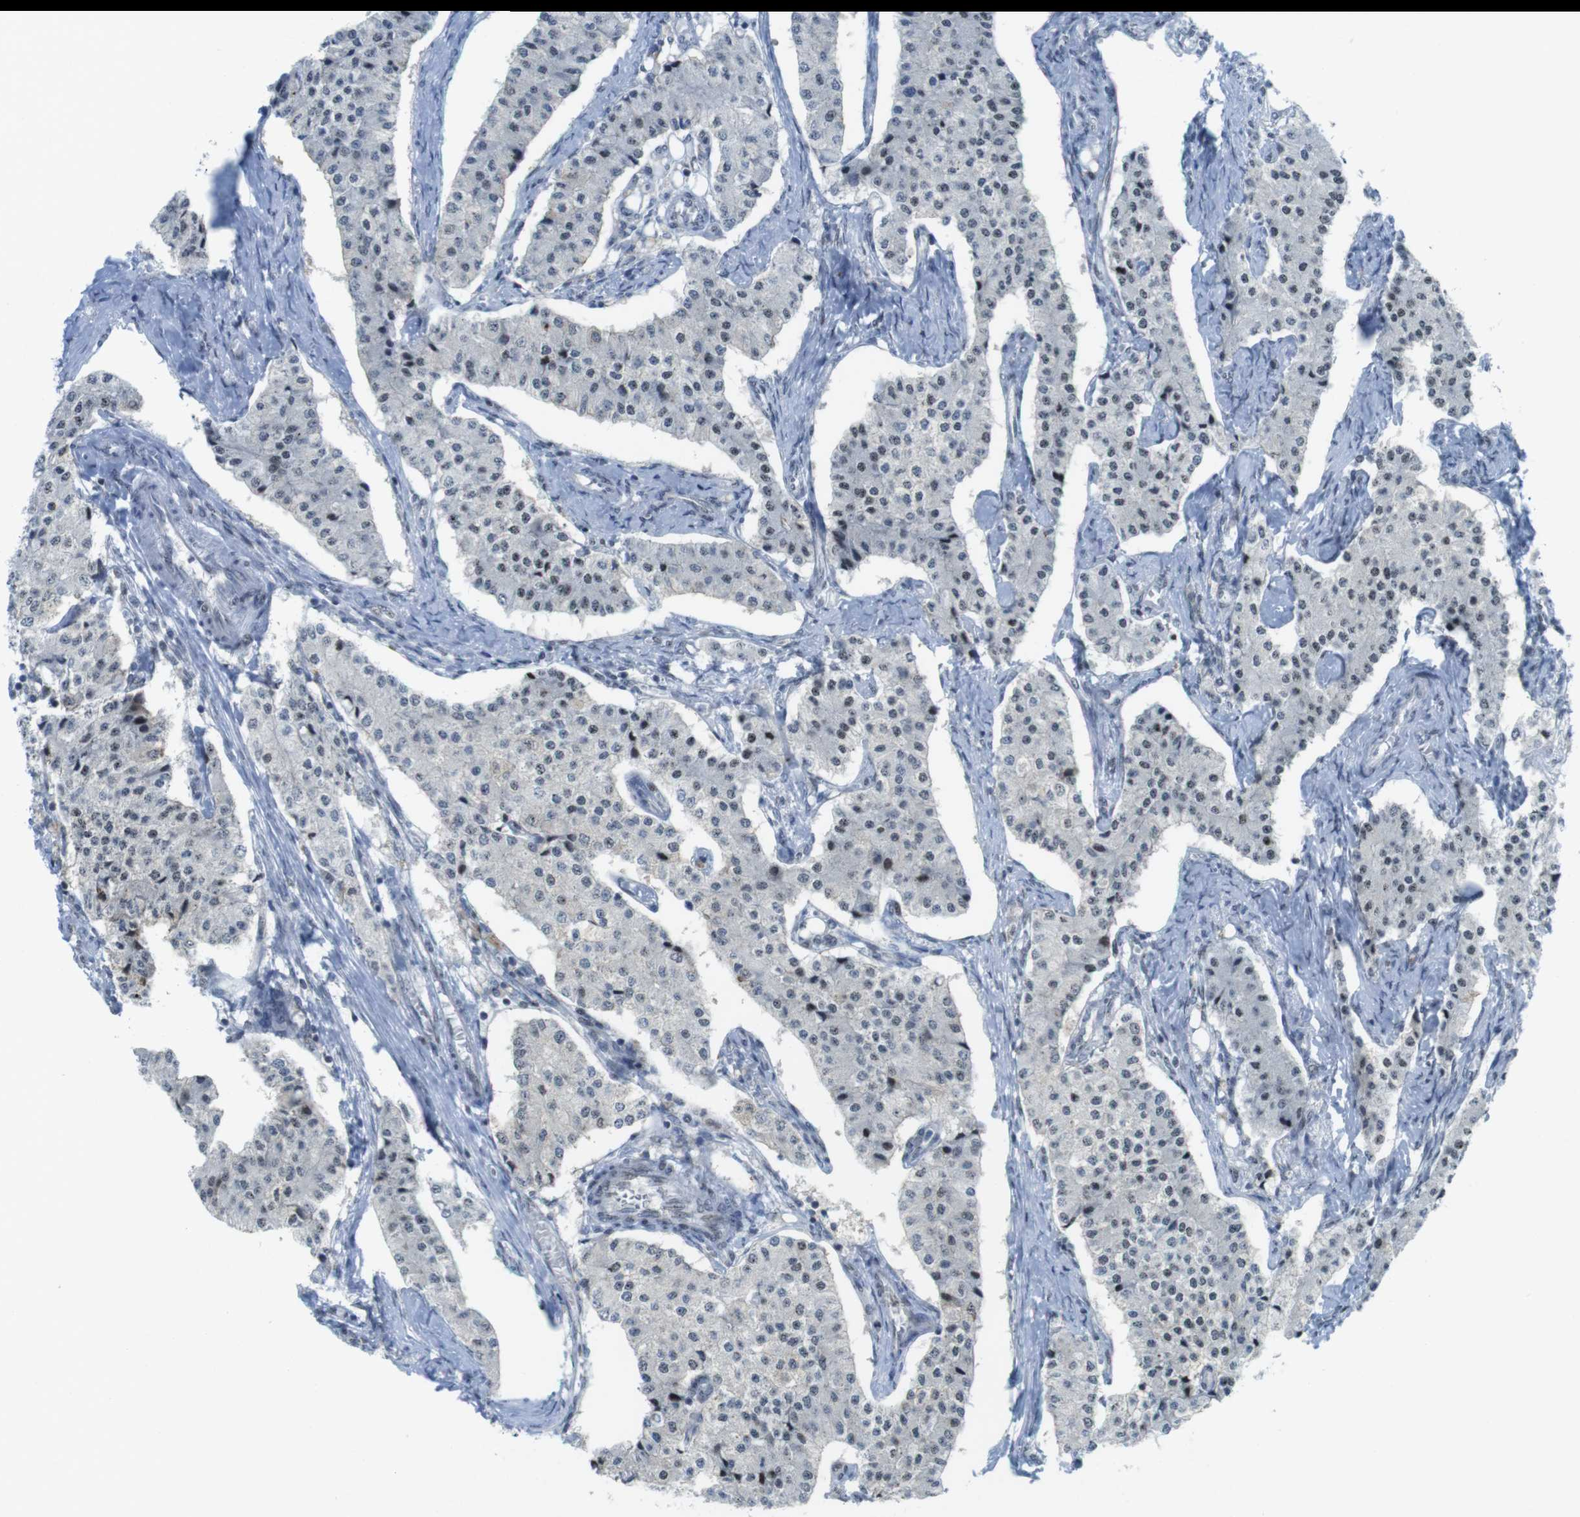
{"staining": {"intensity": "weak", "quantity": "25%-75%", "location": "nuclear"}, "tissue": "carcinoid", "cell_type": "Tumor cells", "image_type": "cancer", "snomed": [{"axis": "morphology", "description": "Carcinoid, malignant, NOS"}, {"axis": "topography", "description": "Colon"}], "caption": "This image reveals IHC staining of human carcinoid (malignant), with low weak nuclear staining in about 25%-75% of tumor cells.", "gene": "UBB", "patient": {"sex": "female", "age": 52}}